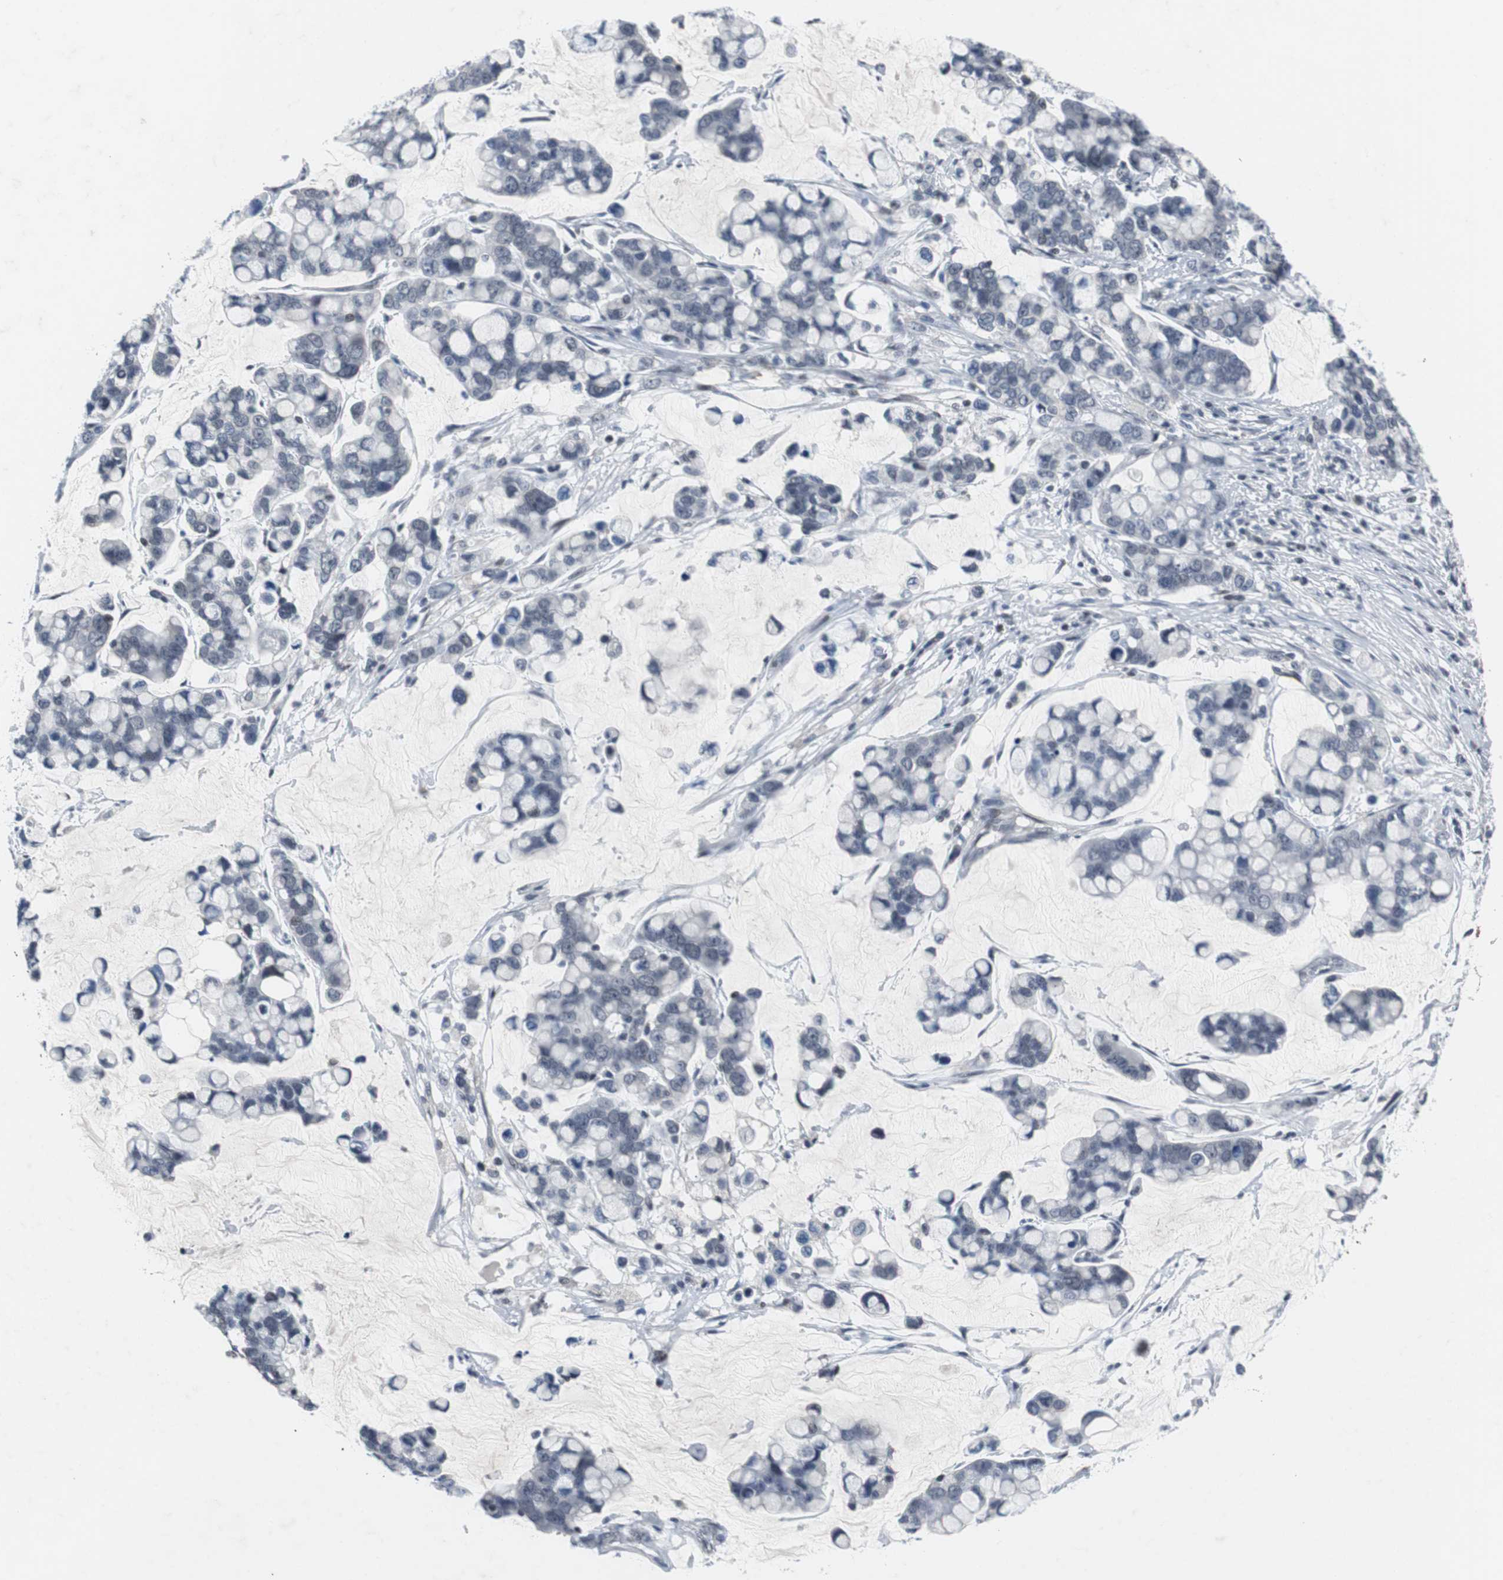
{"staining": {"intensity": "negative", "quantity": "none", "location": "none"}, "tissue": "stomach cancer", "cell_type": "Tumor cells", "image_type": "cancer", "snomed": [{"axis": "morphology", "description": "Adenocarcinoma, NOS"}, {"axis": "topography", "description": "Stomach, lower"}], "caption": "This histopathology image is of stomach cancer (adenocarcinoma) stained with immunohistochemistry to label a protein in brown with the nuclei are counter-stained blue. There is no expression in tumor cells. The staining is performed using DAB (3,3'-diaminobenzidine) brown chromogen with nuclei counter-stained in using hematoxylin.", "gene": "TP63", "patient": {"sex": "male", "age": 84}}